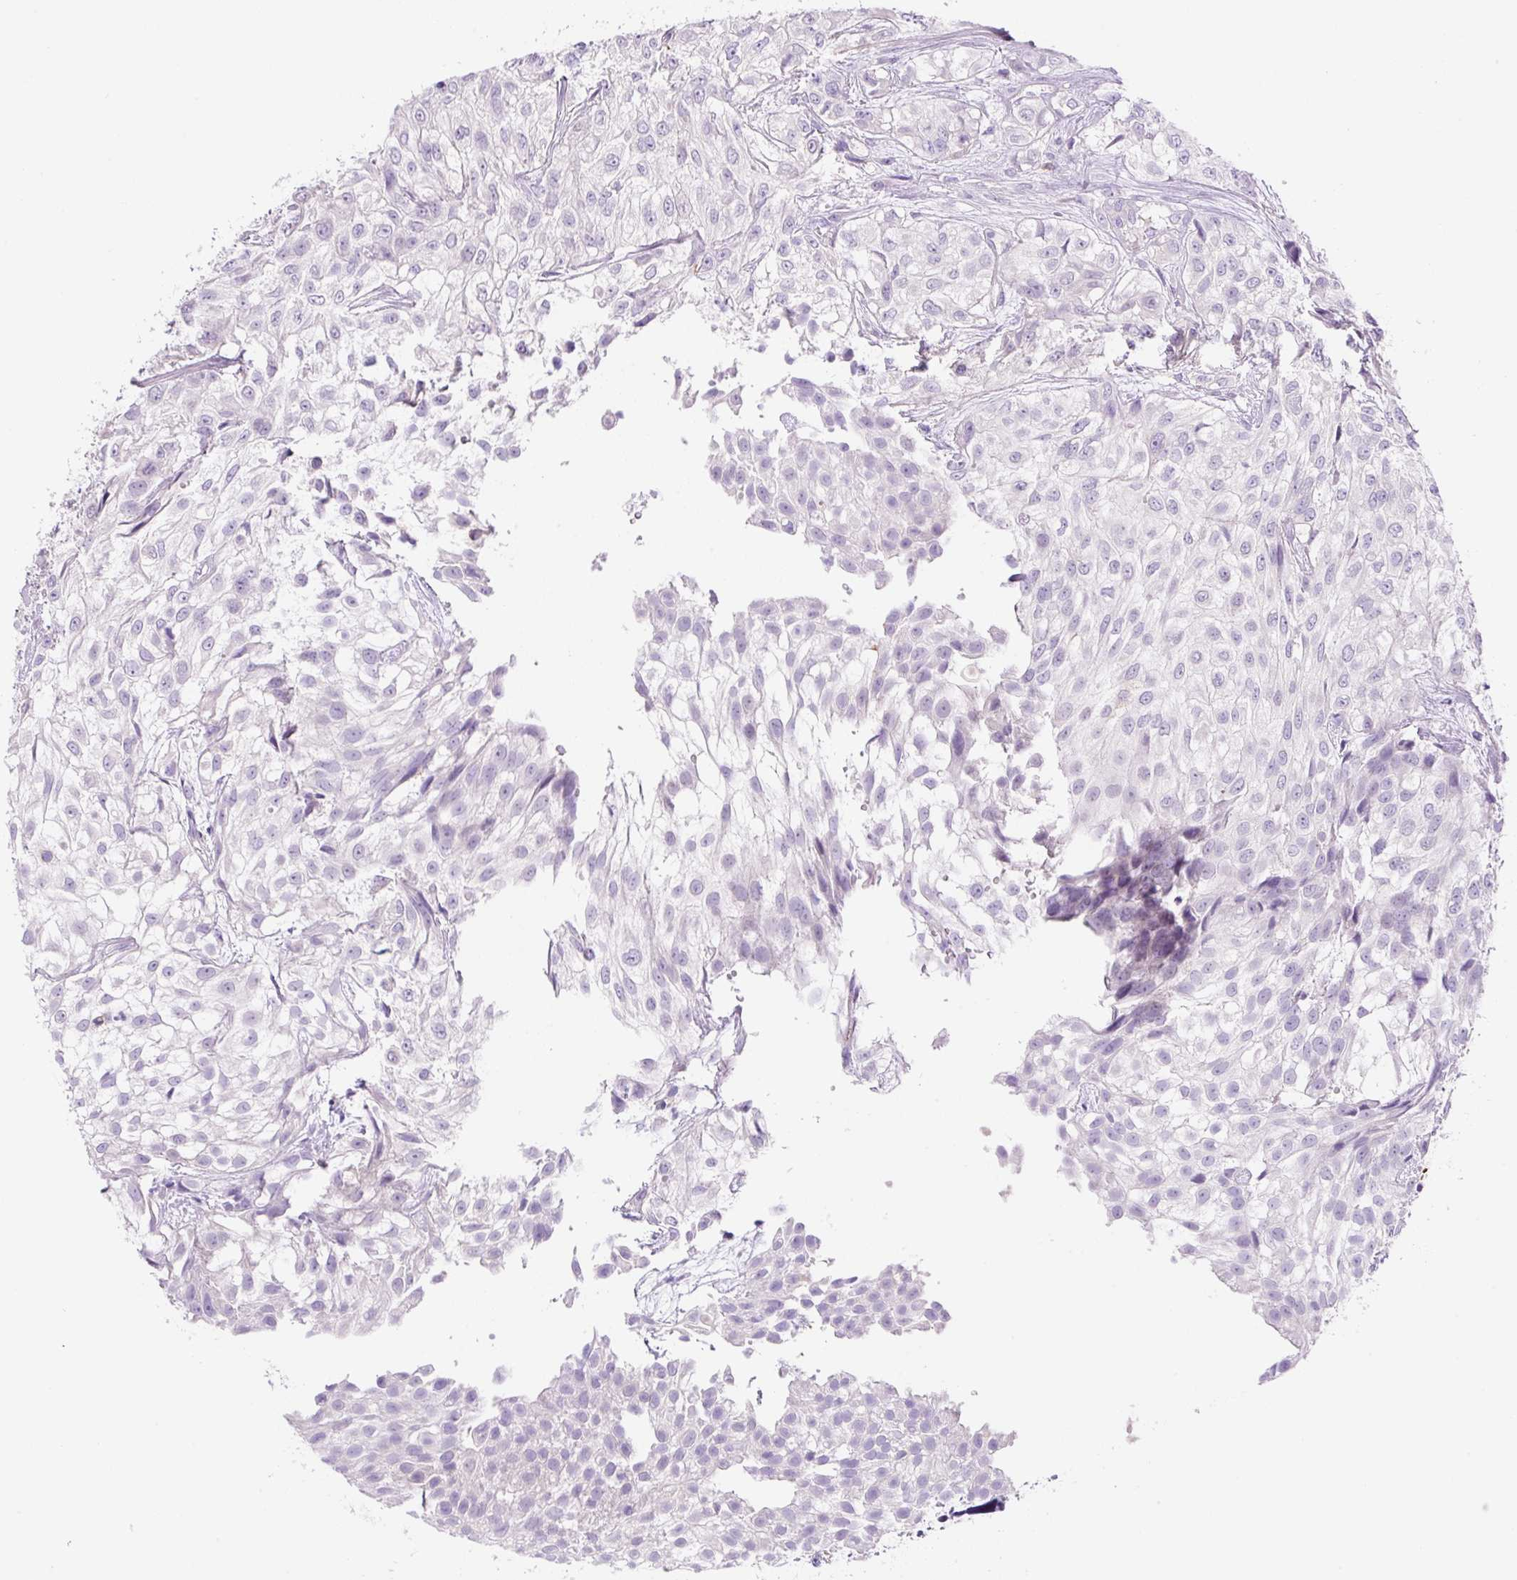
{"staining": {"intensity": "negative", "quantity": "none", "location": "none"}, "tissue": "urothelial cancer", "cell_type": "Tumor cells", "image_type": "cancer", "snomed": [{"axis": "morphology", "description": "Urothelial carcinoma, High grade"}, {"axis": "topography", "description": "Urinary bladder"}], "caption": "This micrograph is of high-grade urothelial carcinoma stained with IHC to label a protein in brown with the nuclei are counter-stained blue. There is no staining in tumor cells. (DAB IHC with hematoxylin counter stain).", "gene": "NDST3", "patient": {"sex": "male", "age": 56}}